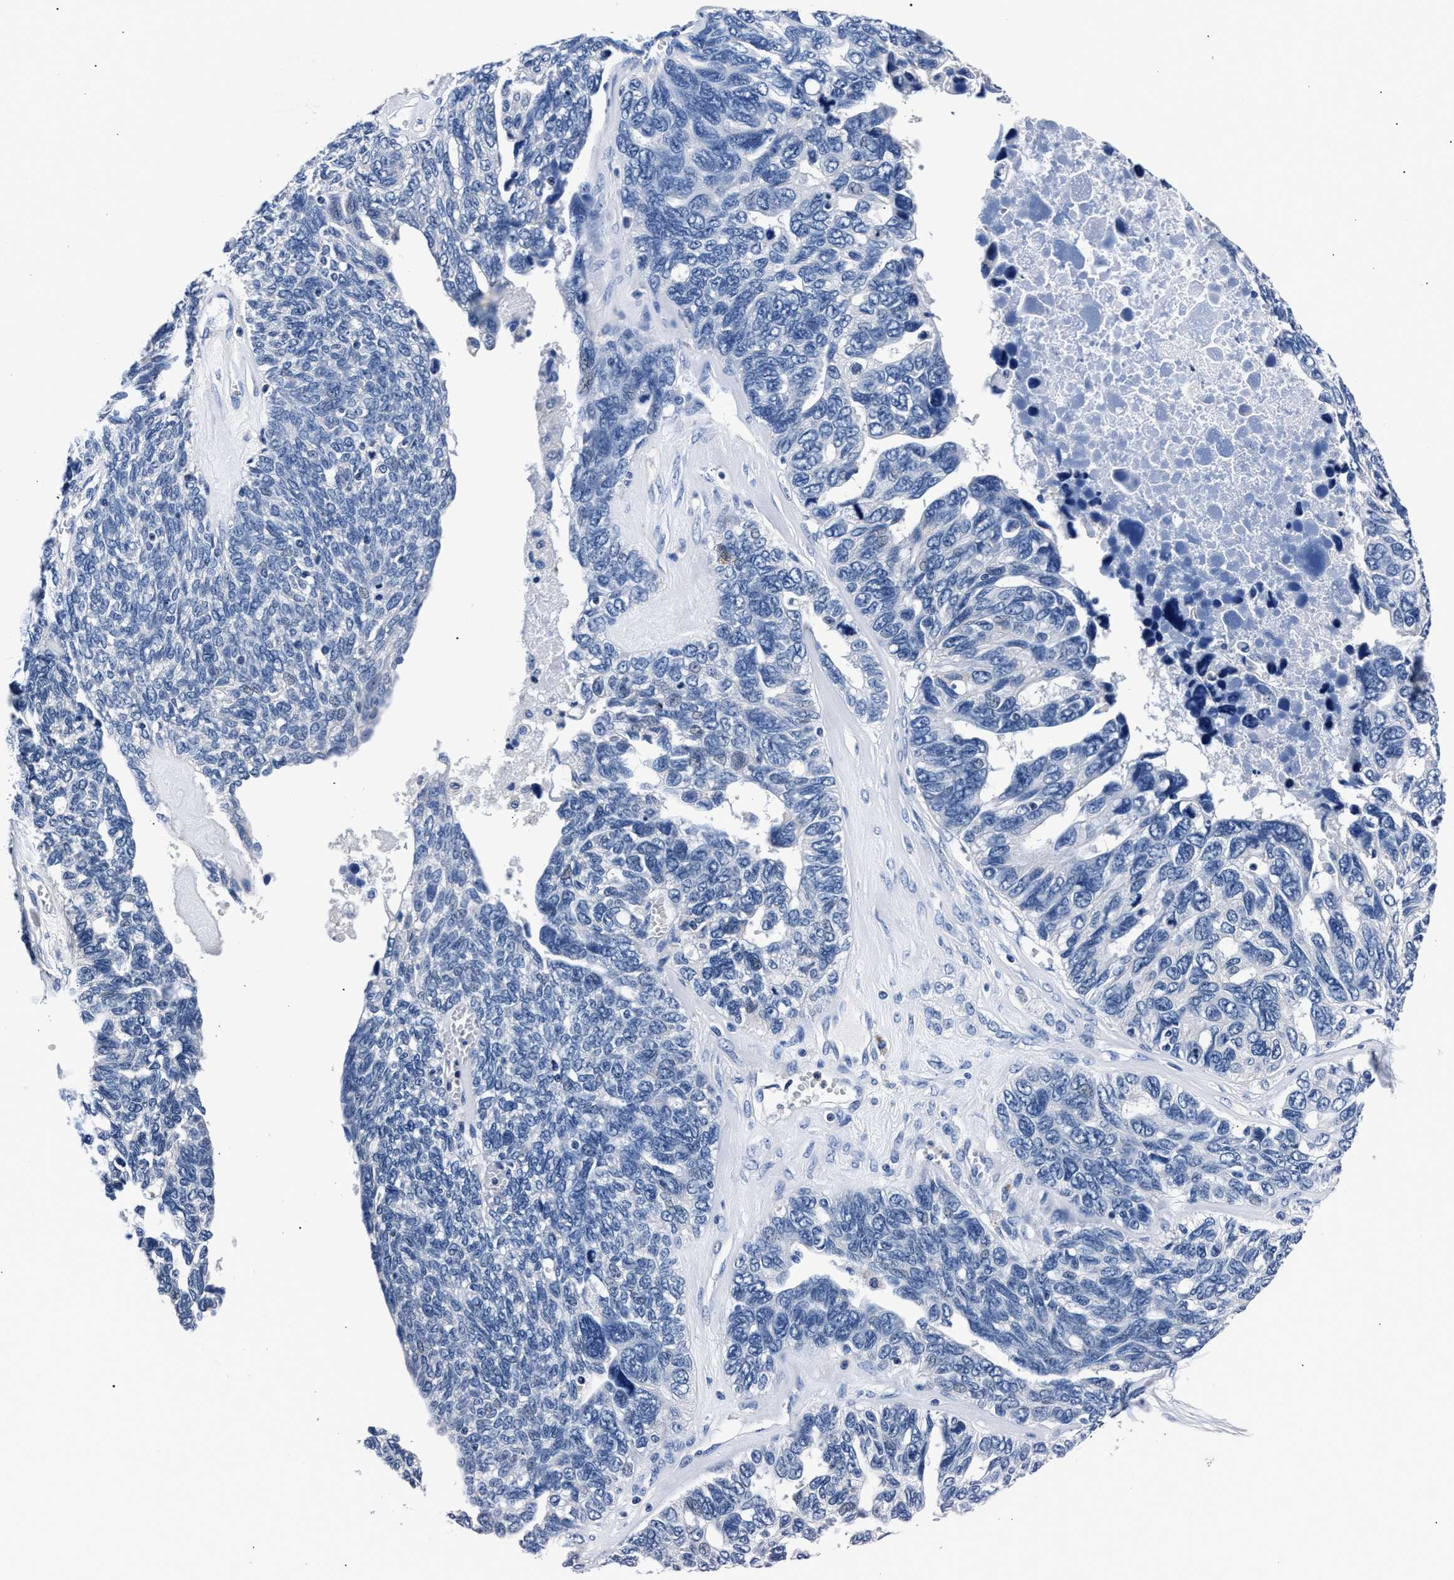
{"staining": {"intensity": "negative", "quantity": "none", "location": "none"}, "tissue": "ovarian cancer", "cell_type": "Tumor cells", "image_type": "cancer", "snomed": [{"axis": "morphology", "description": "Cystadenocarcinoma, serous, NOS"}, {"axis": "topography", "description": "Ovary"}], "caption": "This photomicrograph is of ovarian cancer stained with immunohistochemistry (IHC) to label a protein in brown with the nuclei are counter-stained blue. There is no positivity in tumor cells.", "gene": "PHF24", "patient": {"sex": "female", "age": 79}}